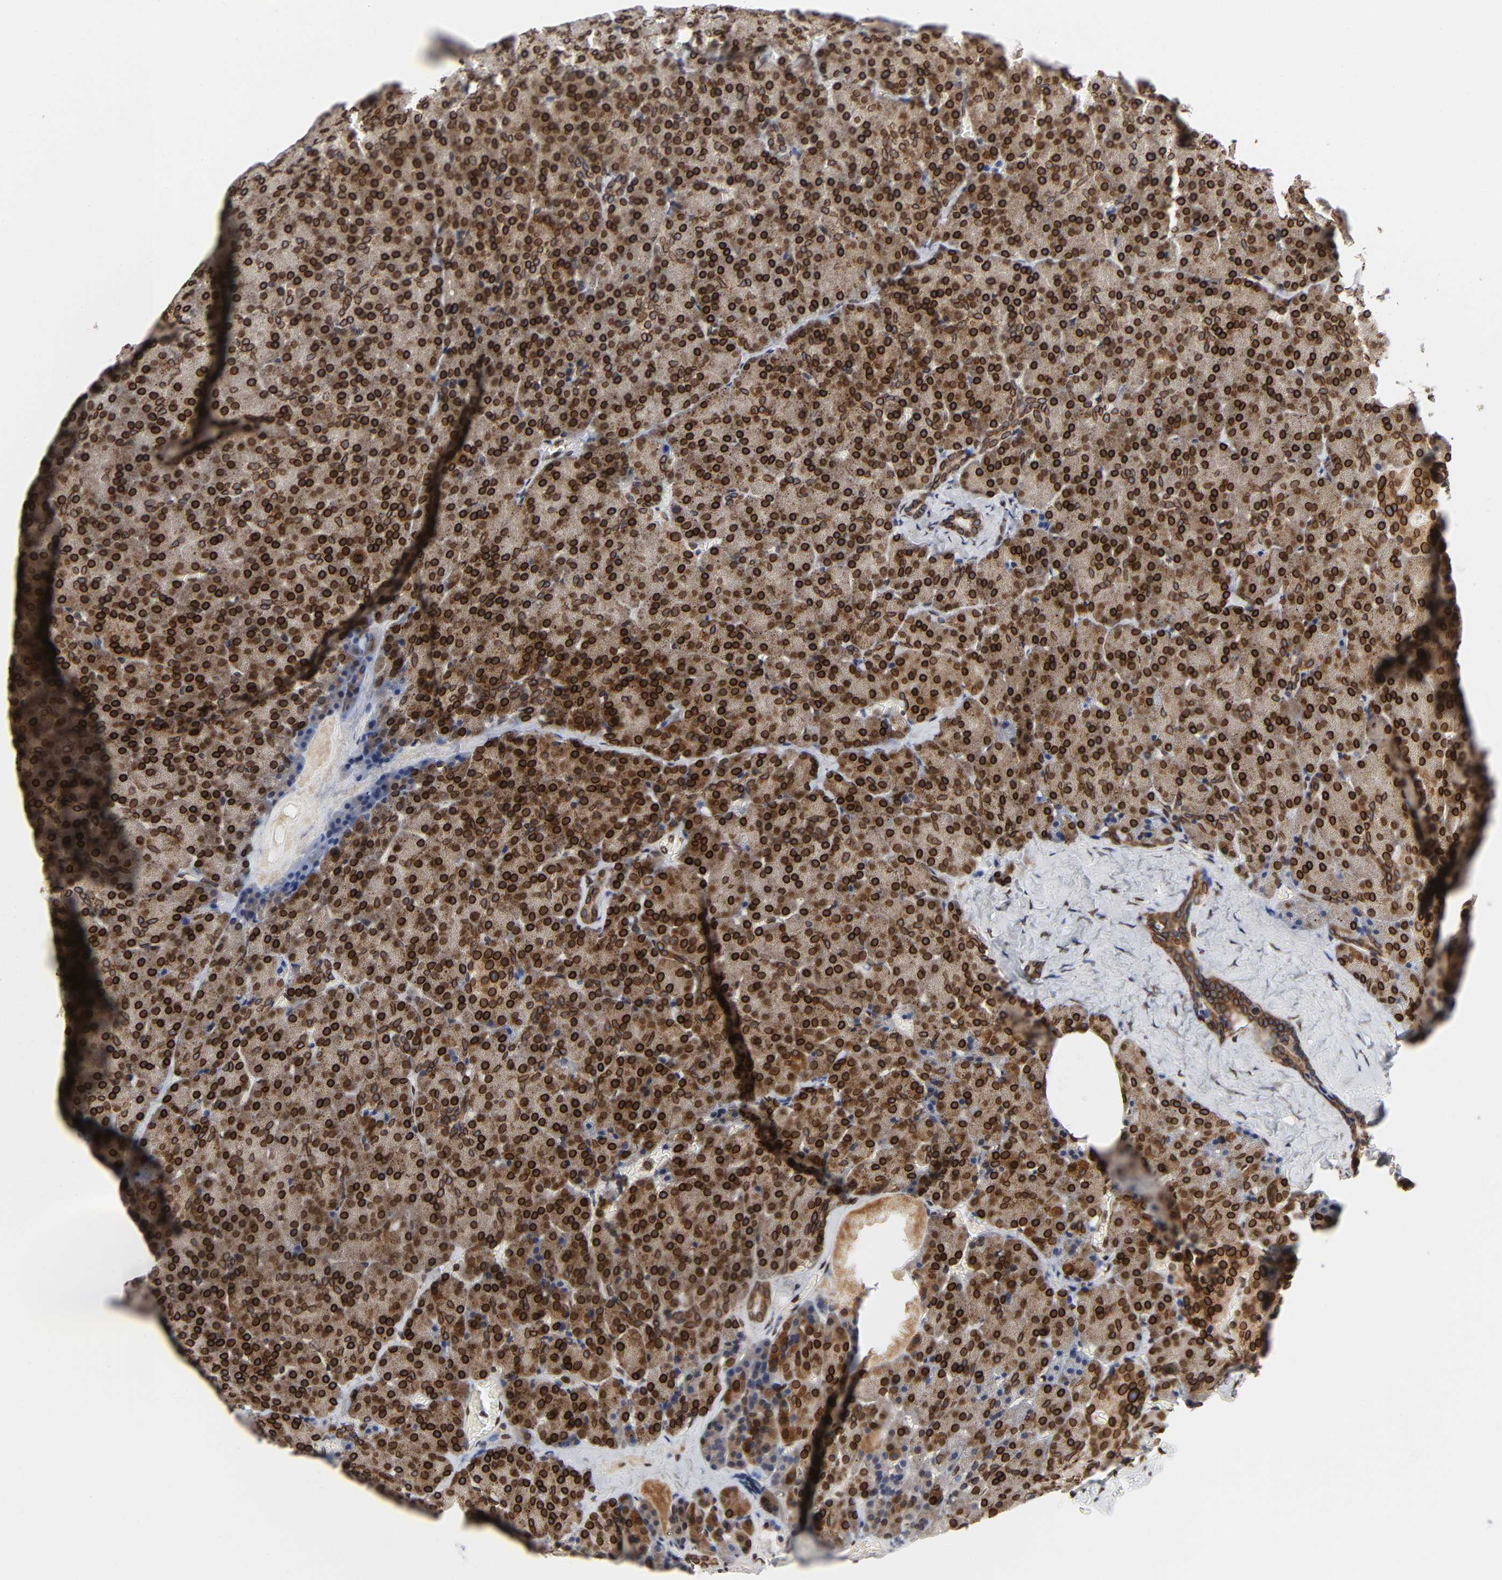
{"staining": {"intensity": "strong", "quantity": ">75%", "location": "cytoplasmic/membranous,nuclear"}, "tissue": "carcinoid", "cell_type": "Tumor cells", "image_type": "cancer", "snomed": [{"axis": "morphology", "description": "Normal tissue, NOS"}, {"axis": "morphology", "description": "Carcinoid, malignant, NOS"}, {"axis": "topography", "description": "Pancreas"}], "caption": "Immunohistochemical staining of human carcinoid shows high levels of strong cytoplasmic/membranous and nuclear expression in about >75% of tumor cells.", "gene": "RANGAP1", "patient": {"sex": "female", "age": 35}}